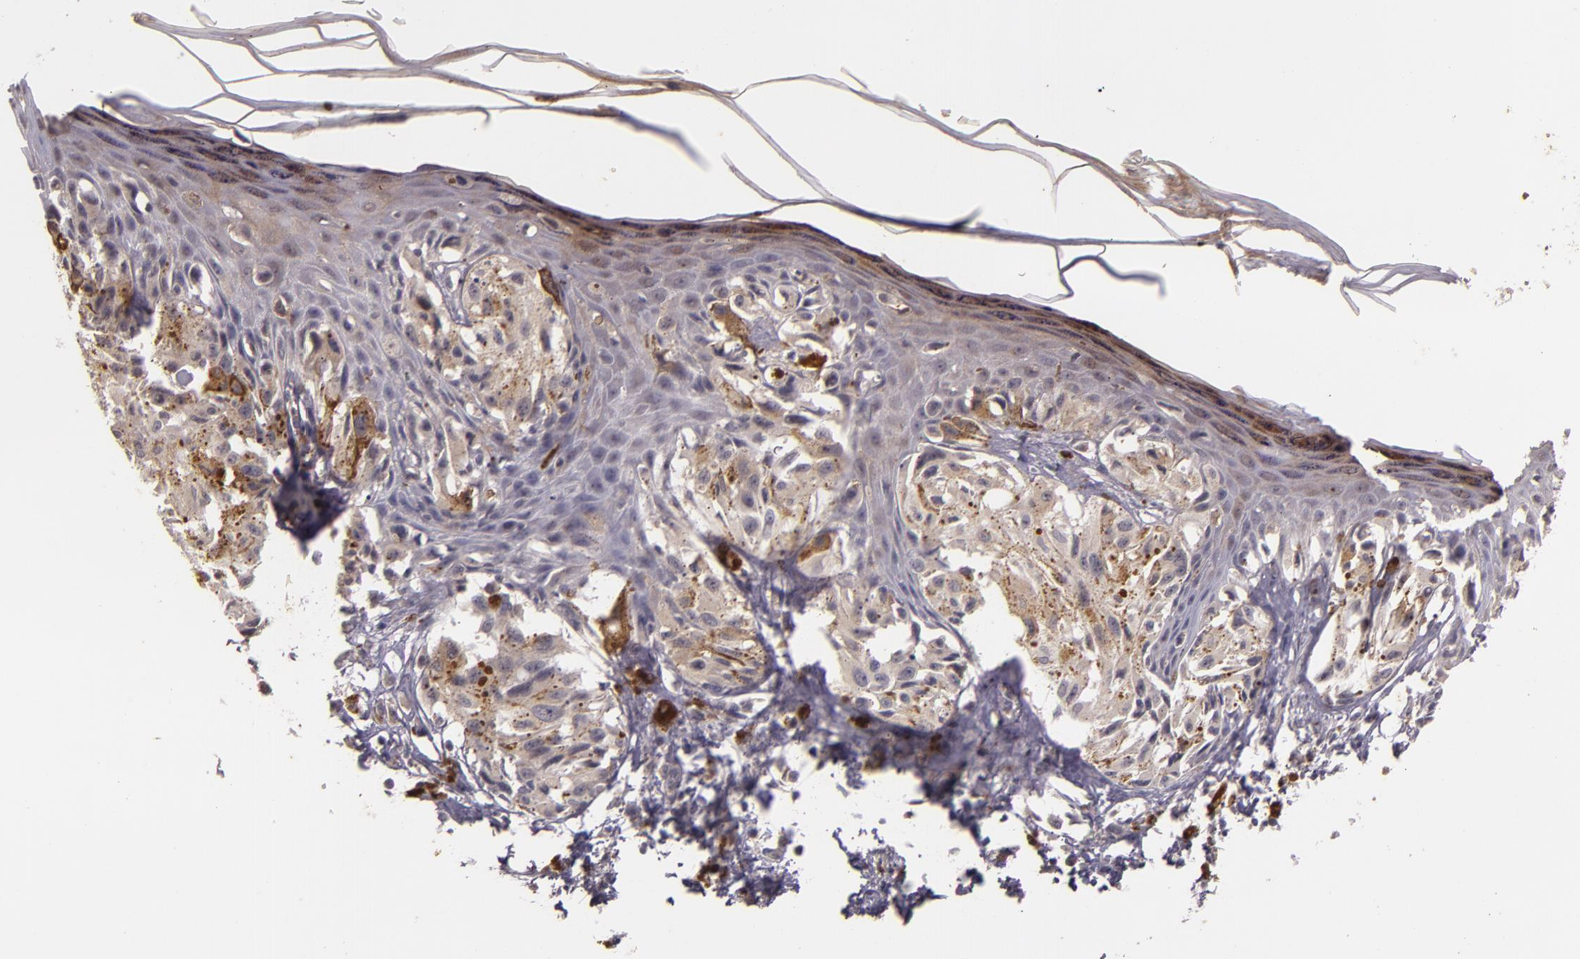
{"staining": {"intensity": "negative", "quantity": "none", "location": "none"}, "tissue": "melanoma", "cell_type": "Tumor cells", "image_type": "cancer", "snomed": [{"axis": "morphology", "description": "Malignant melanoma, NOS"}, {"axis": "topography", "description": "Skin"}], "caption": "Human melanoma stained for a protein using immunohistochemistry reveals no positivity in tumor cells.", "gene": "TFF1", "patient": {"sex": "female", "age": 72}}